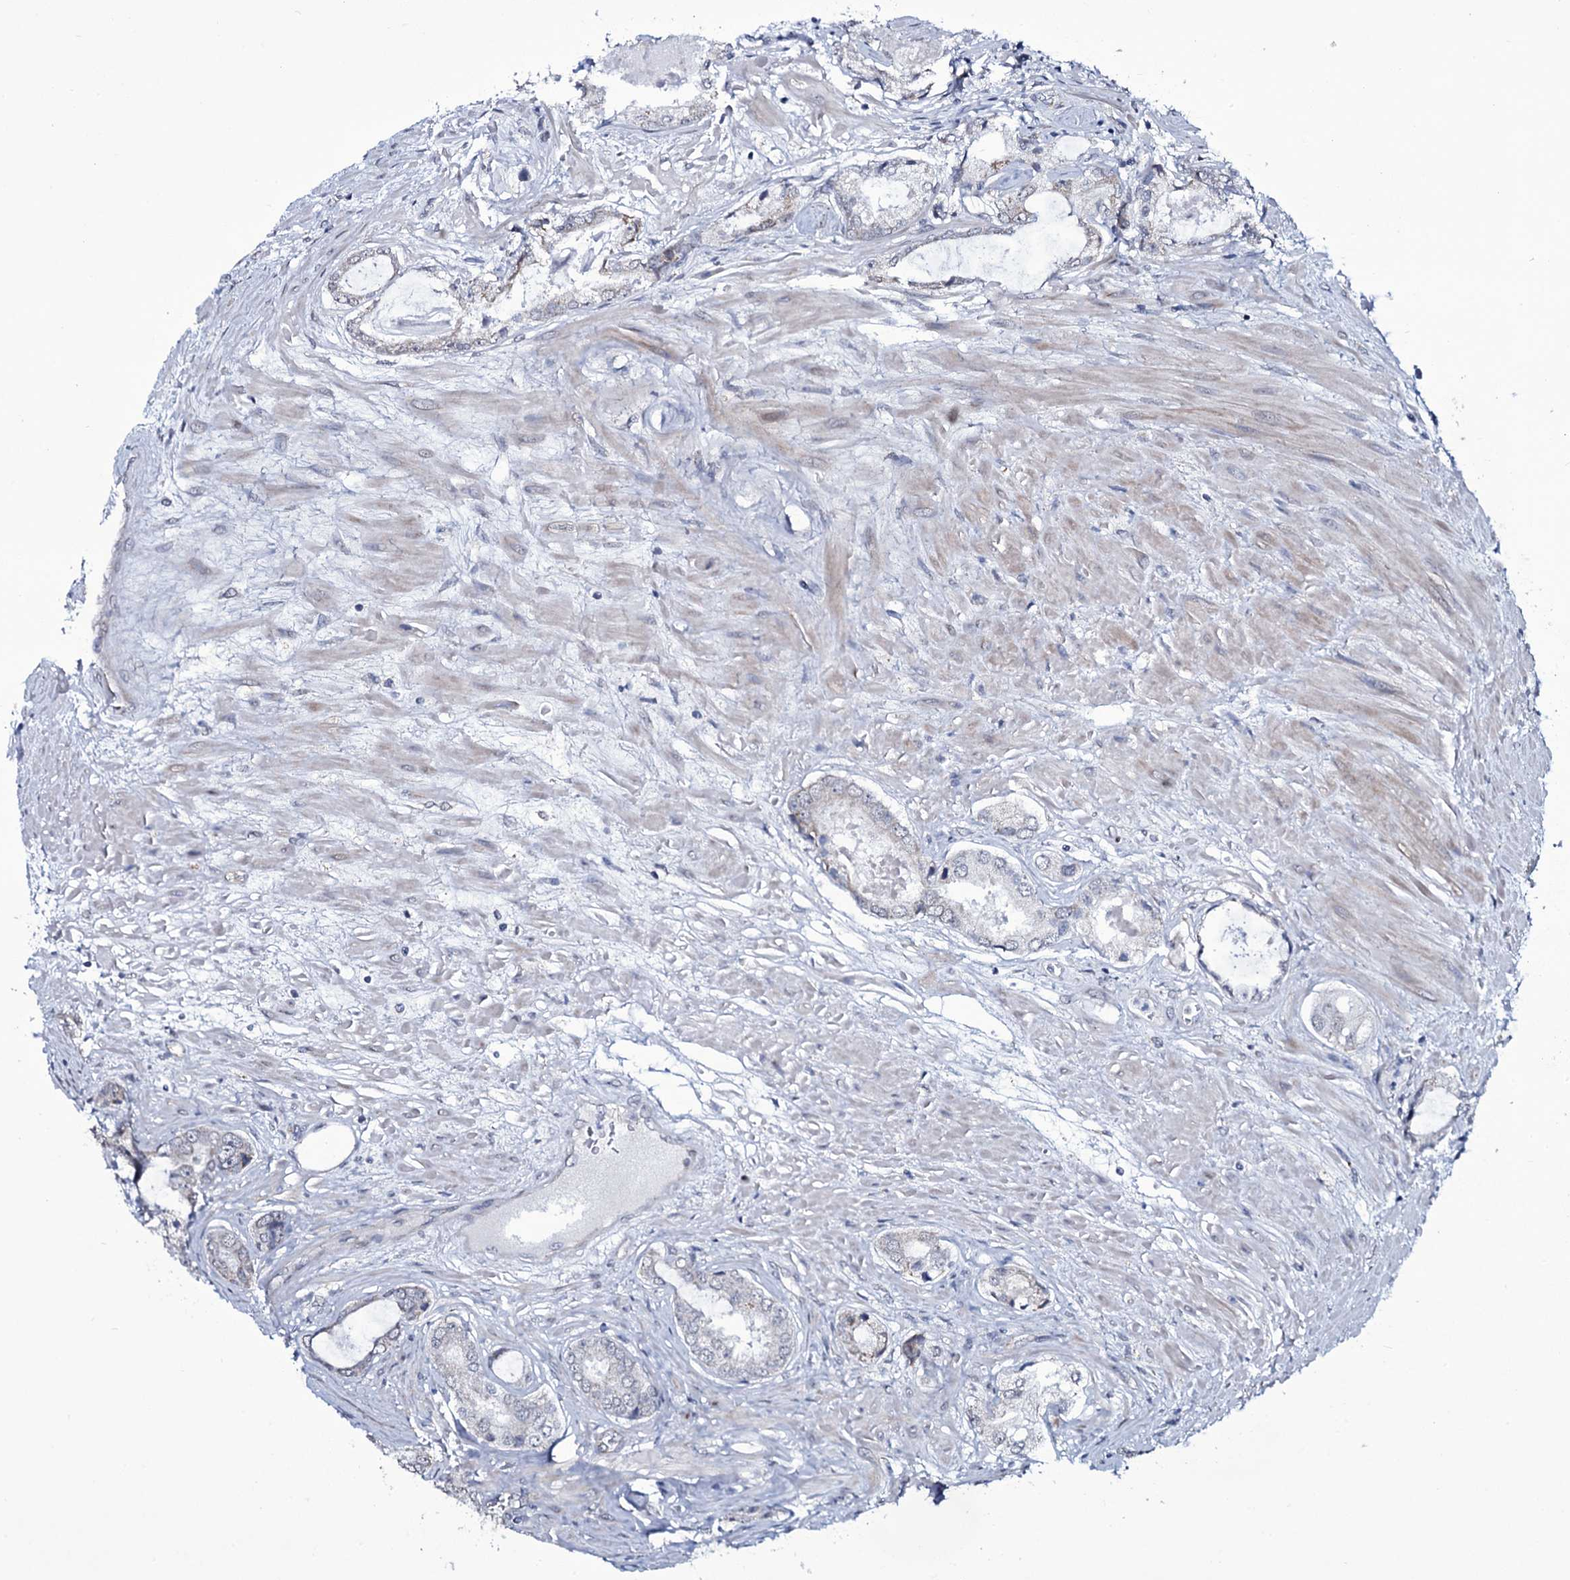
{"staining": {"intensity": "negative", "quantity": "none", "location": "none"}, "tissue": "prostate cancer", "cell_type": "Tumor cells", "image_type": "cancer", "snomed": [{"axis": "morphology", "description": "Adenocarcinoma, Low grade"}, {"axis": "topography", "description": "Prostate"}], "caption": "DAB immunohistochemical staining of human low-grade adenocarcinoma (prostate) shows no significant staining in tumor cells.", "gene": "WIPF3", "patient": {"sex": "male", "age": 68}}